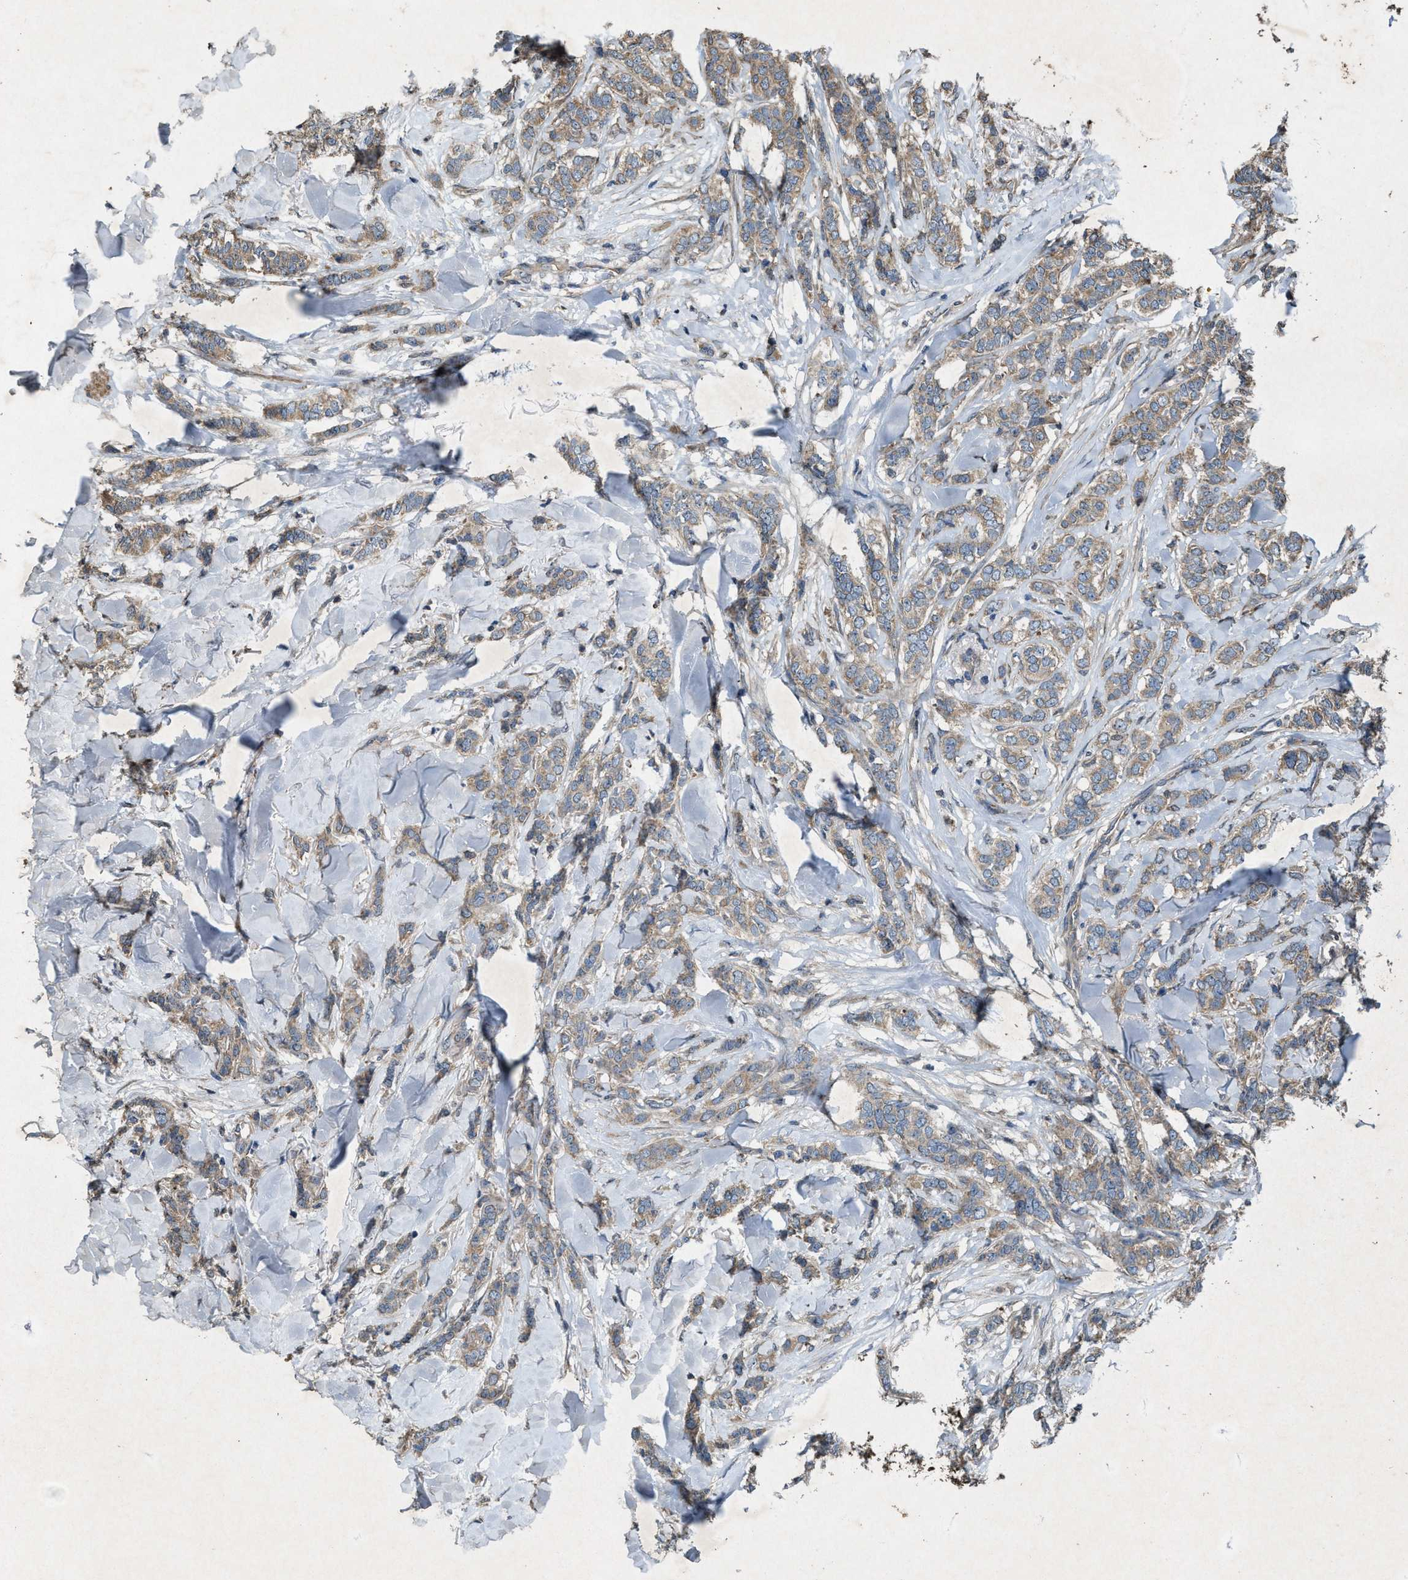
{"staining": {"intensity": "weak", "quantity": ">75%", "location": "cytoplasmic/membranous"}, "tissue": "breast cancer", "cell_type": "Tumor cells", "image_type": "cancer", "snomed": [{"axis": "morphology", "description": "Lobular carcinoma"}, {"axis": "topography", "description": "Skin"}, {"axis": "topography", "description": "Breast"}], "caption": "There is low levels of weak cytoplasmic/membranous positivity in tumor cells of lobular carcinoma (breast), as demonstrated by immunohistochemical staining (brown color).", "gene": "PDP2", "patient": {"sex": "female", "age": 46}}